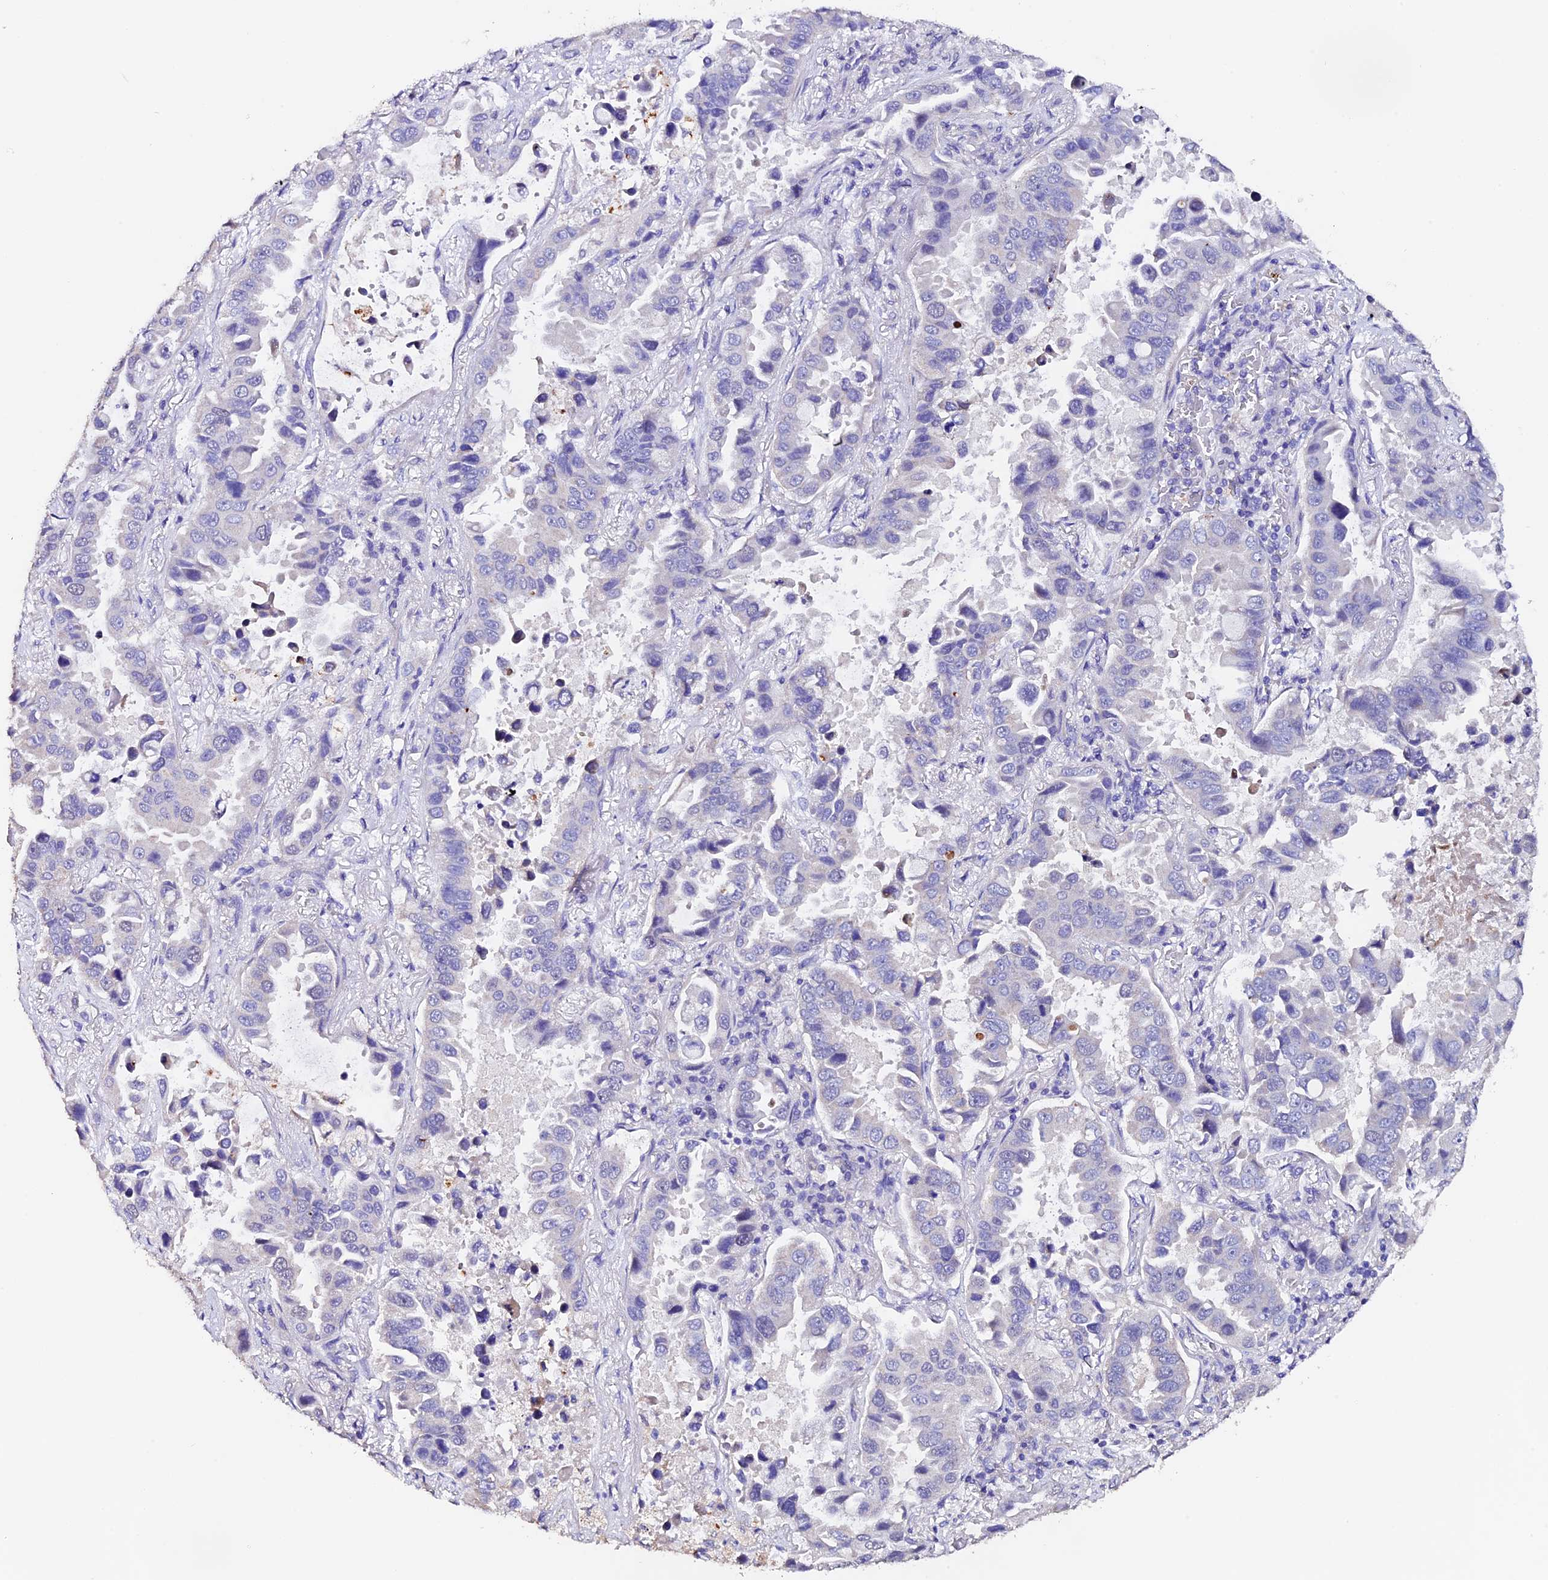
{"staining": {"intensity": "negative", "quantity": "none", "location": "none"}, "tissue": "lung cancer", "cell_type": "Tumor cells", "image_type": "cancer", "snomed": [{"axis": "morphology", "description": "Adenocarcinoma, NOS"}, {"axis": "topography", "description": "Lung"}], "caption": "Immunohistochemical staining of human lung cancer demonstrates no significant staining in tumor cells.", "gene": "FBXW9", "patient": {"sex": "male", "age": 64}}